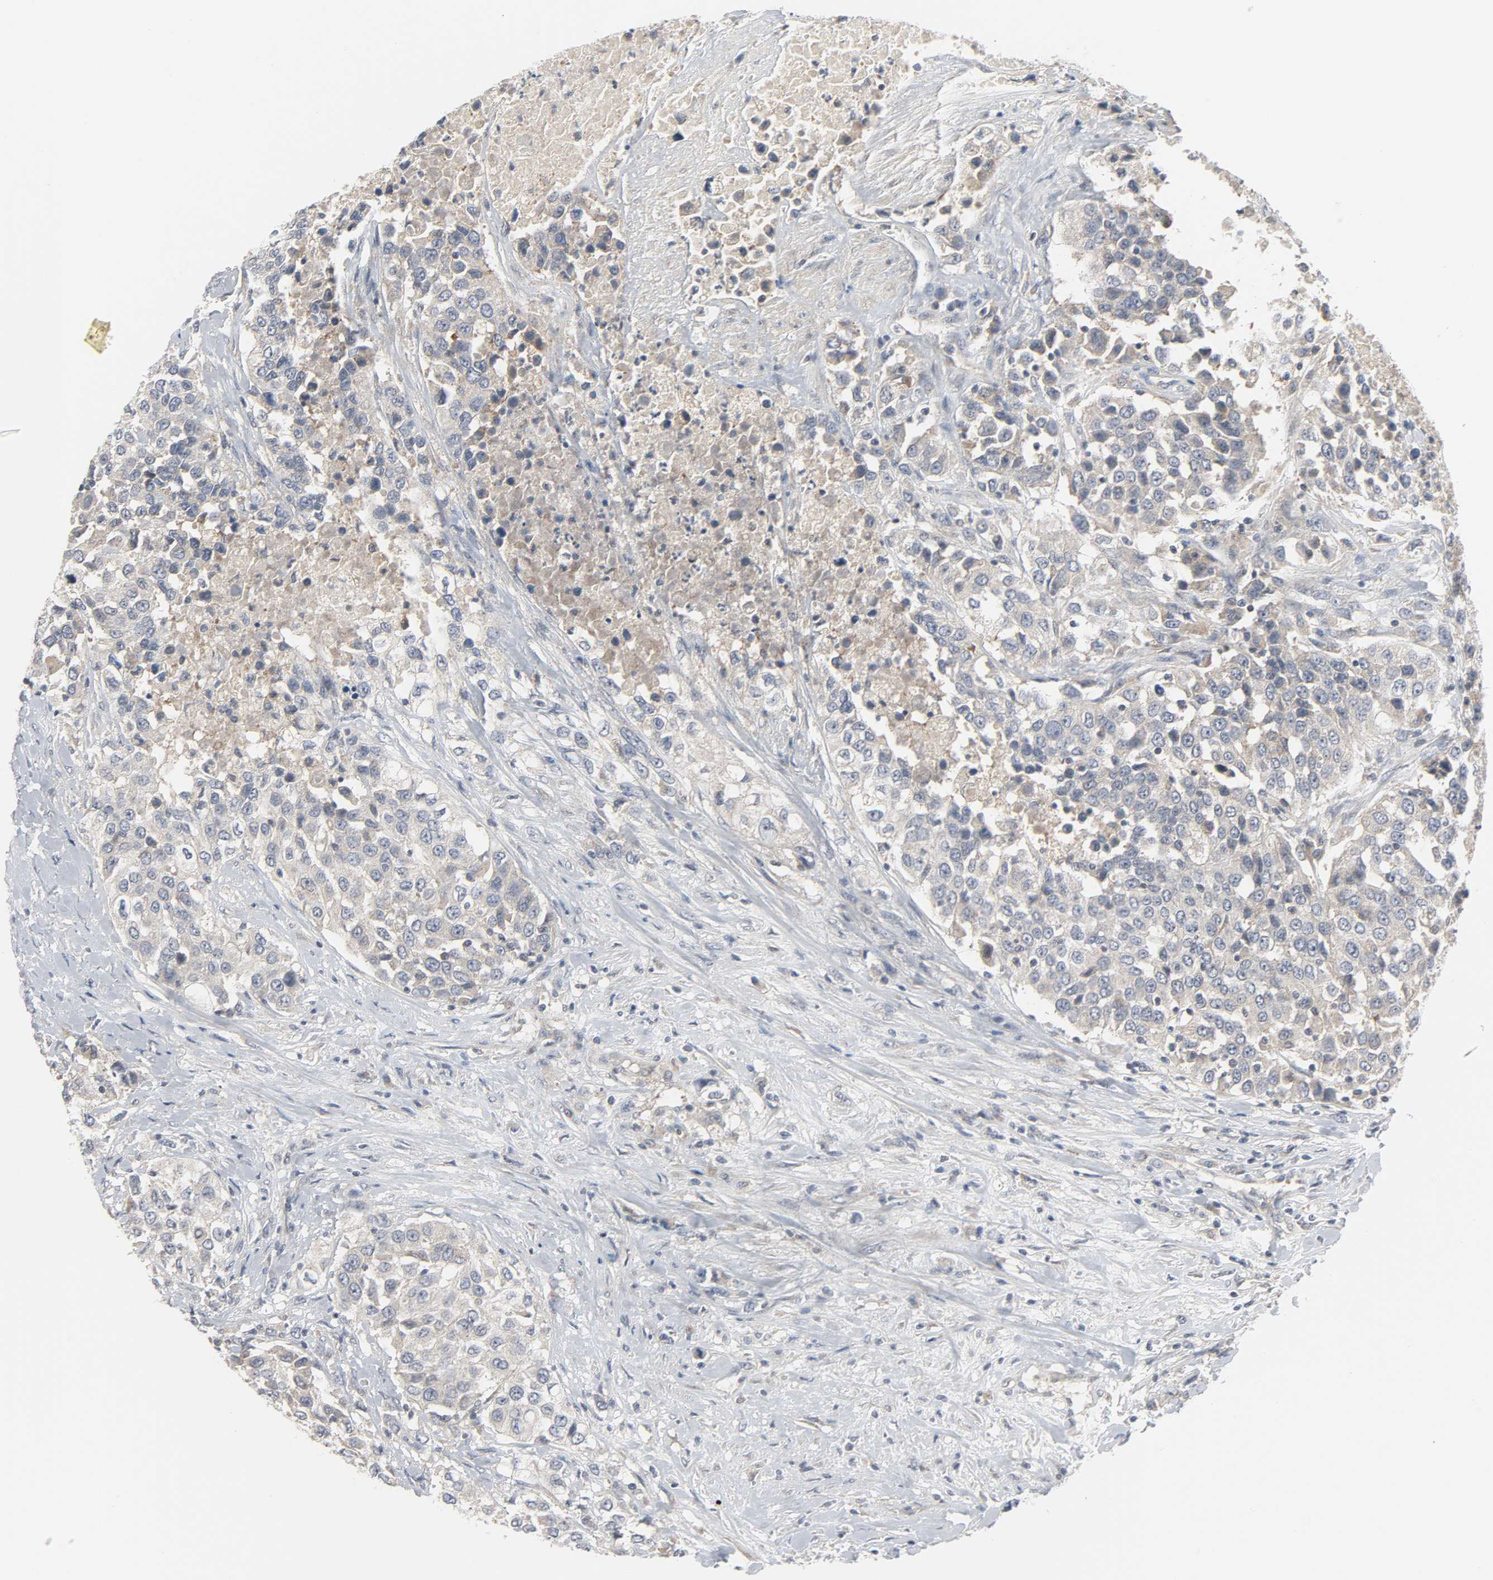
{"staining": {"intensity": "moderate", "quantity": "25%-75%", "location": "cytoplasmic/membranous"}, "tissue": "urothelial cancer", "cell_type": "Tumor cells", "image_type": "cancer", "snomed": [{"axis": "morphology", "description": "Urothelial carcinoma, High grade"}, {"axis": "topography", "description": "Urinary bladder"}], "caption": "Immunohistochemistry (IHC) image of human urothelial carcinoma (high-grade) stained for a protein (brown), which reveals medium levels of moderate cytoplasmic/membranous staining in approximately 25%-75% of tumor cells.", "gene": "CLIP1", "patient": {"sex": "female", "age": 80}}